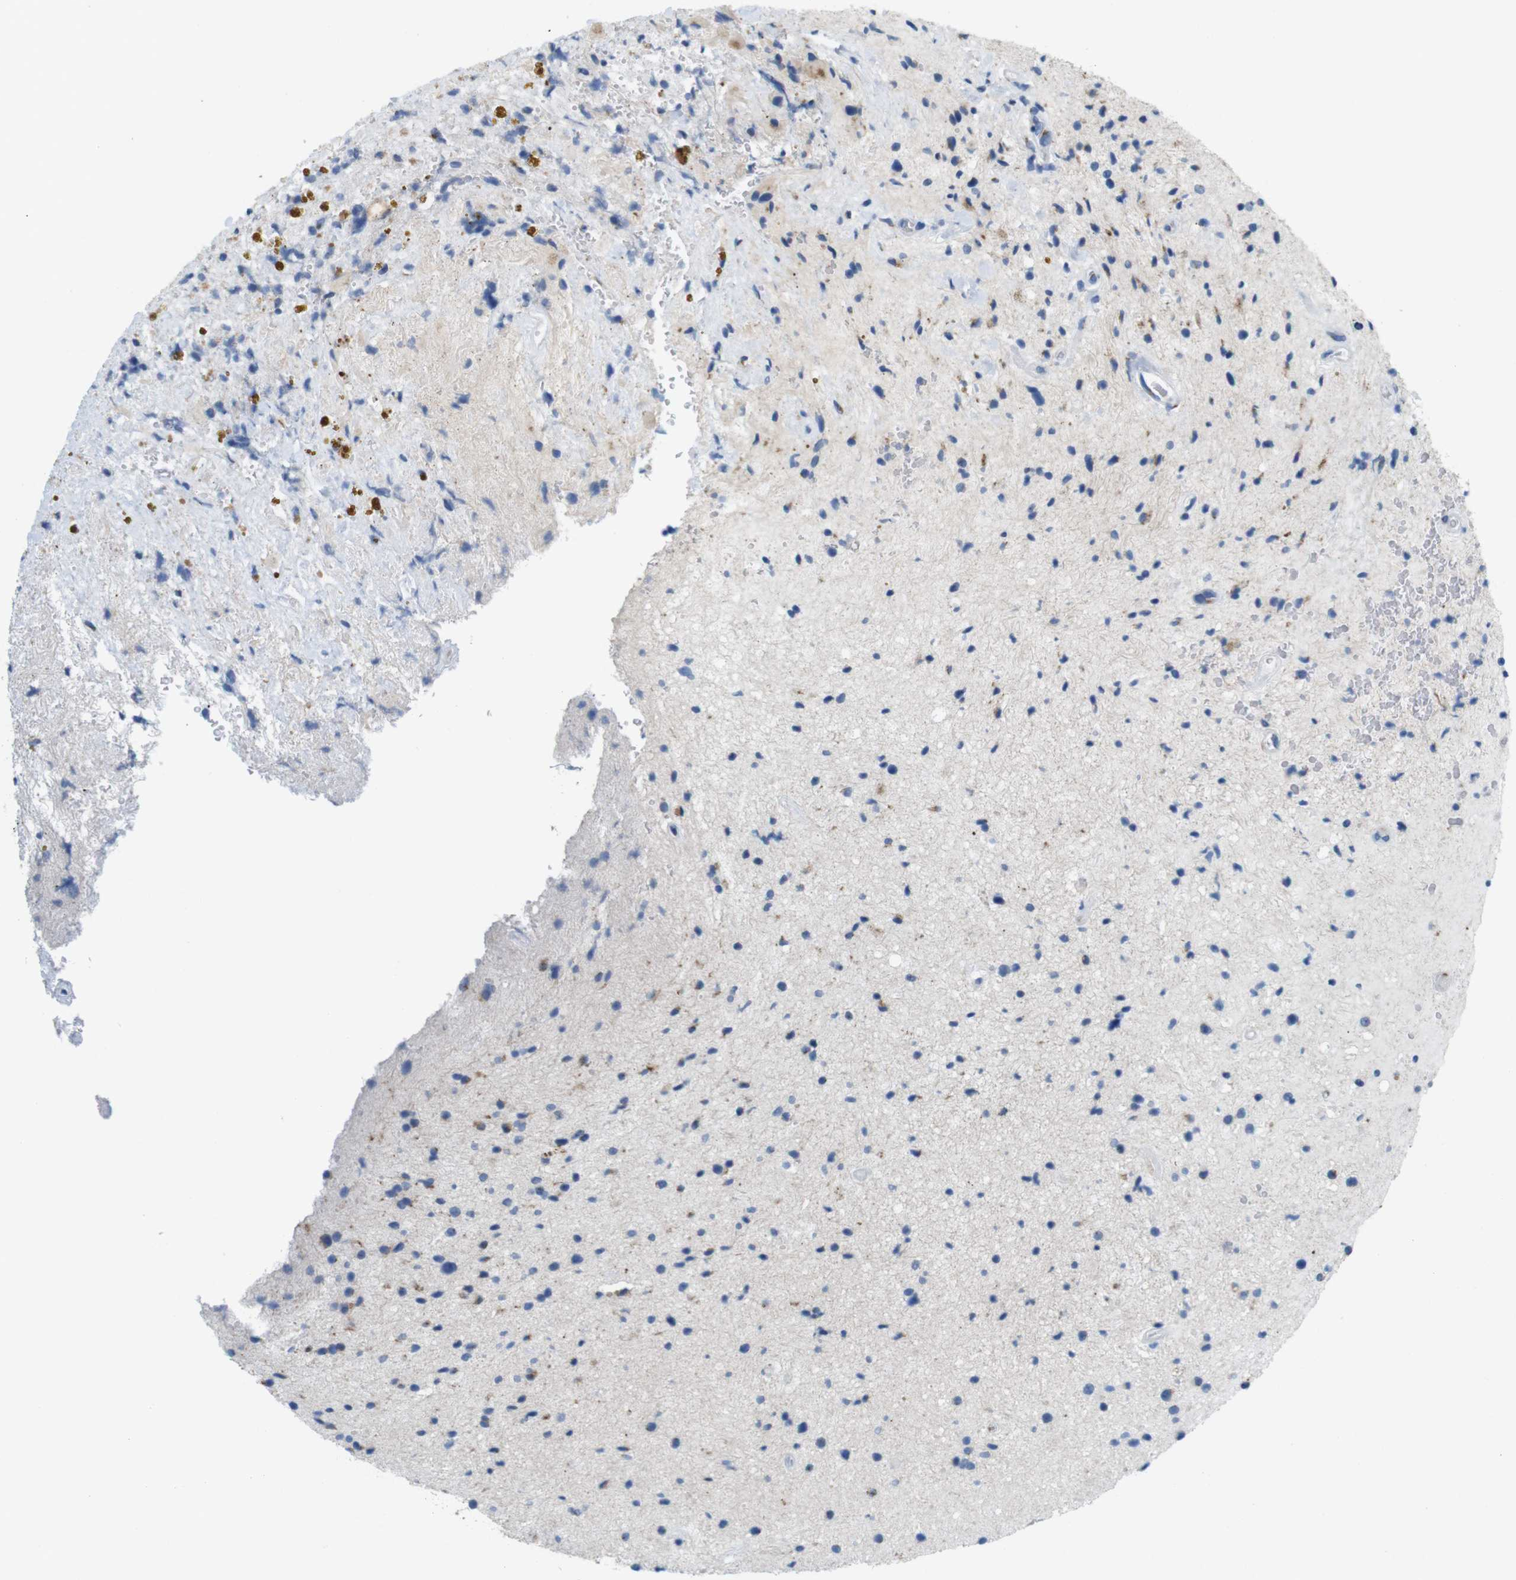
{"staining": {"intensity": "moderate", "quantity": "25%-75%", "location": "cytoplasmic/membranous"}, "tissue": "glioma", "cell_type": "Tumor cells", "image_type": "cancer", "snomed": [{"axis": "morphology", "description": "Glioma, malignant, High grade"}, {"axis": "topography", "description": "Brain"}], "caption": "Immunohistochemistry (DAB) staining of glioma shows moderate cytoplasmic/membranous protein staining in approximately 25%-75% of tumor cells.", "gene": "GOLGA2", "patient": {"sex": "male", "age": 33}}